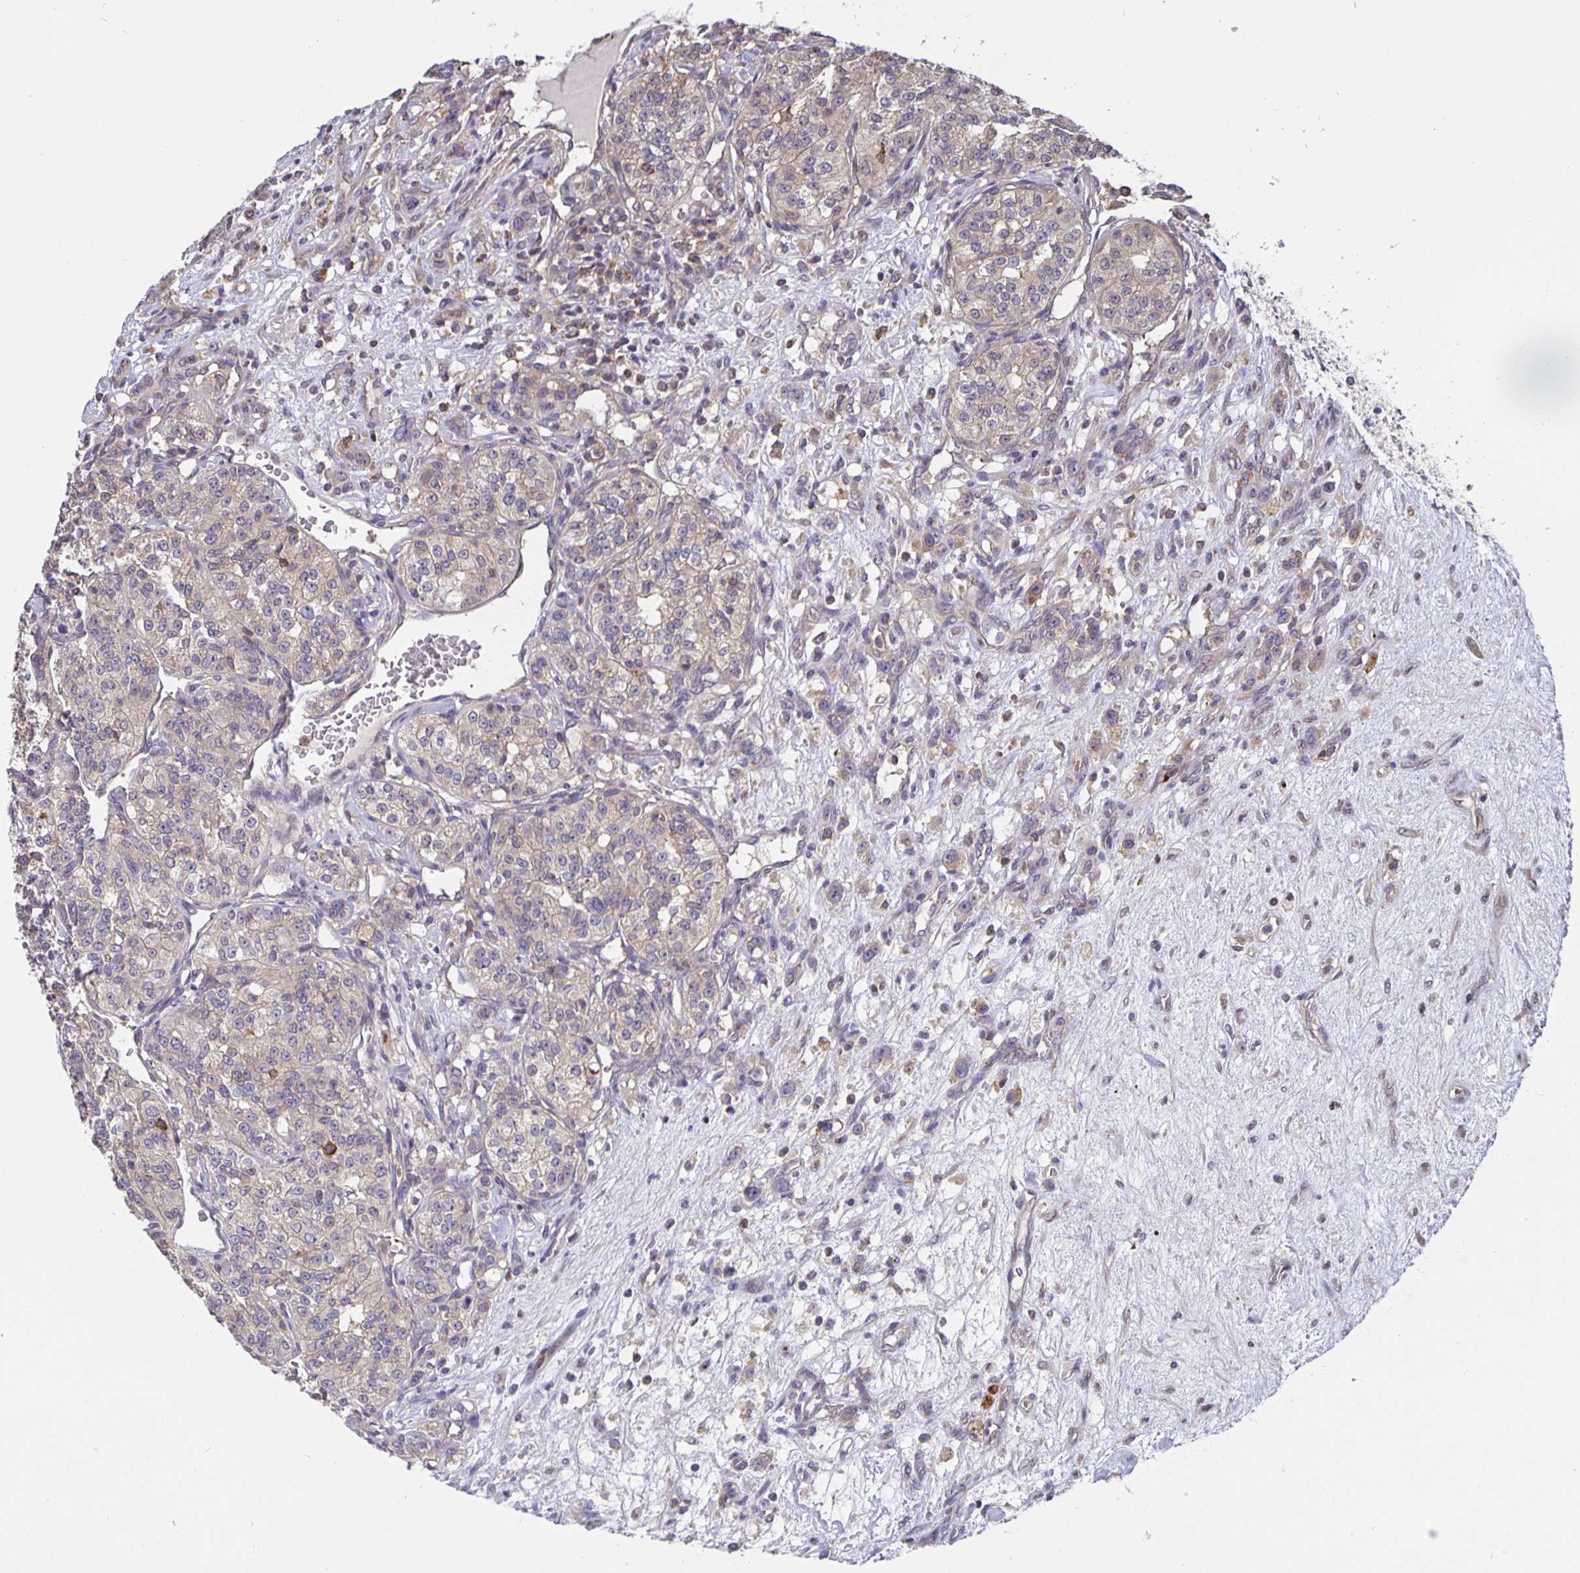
{"staining": {"intensity": "weak", "quantity": "25%-75%", "location": "cytoplasmic/membranous"}, "tissue": "renal cancer", "cell_type": "Tumor cells", "image_type": "cancer", "snomed": [{"axis": "morphology", "description": "Adenocarcinoma, NOS"}, {"axis": "topography", "description": "Kidney"}], "caption": "Renal adenocarcinoma was stained to show a protein in brown. There is low levels of weak cytoplasmic/membranous positivity in approximately 25%-75% of tumor cells.", "gene": "FEM1C", "patient": {"sex": "female", "age": 63}}